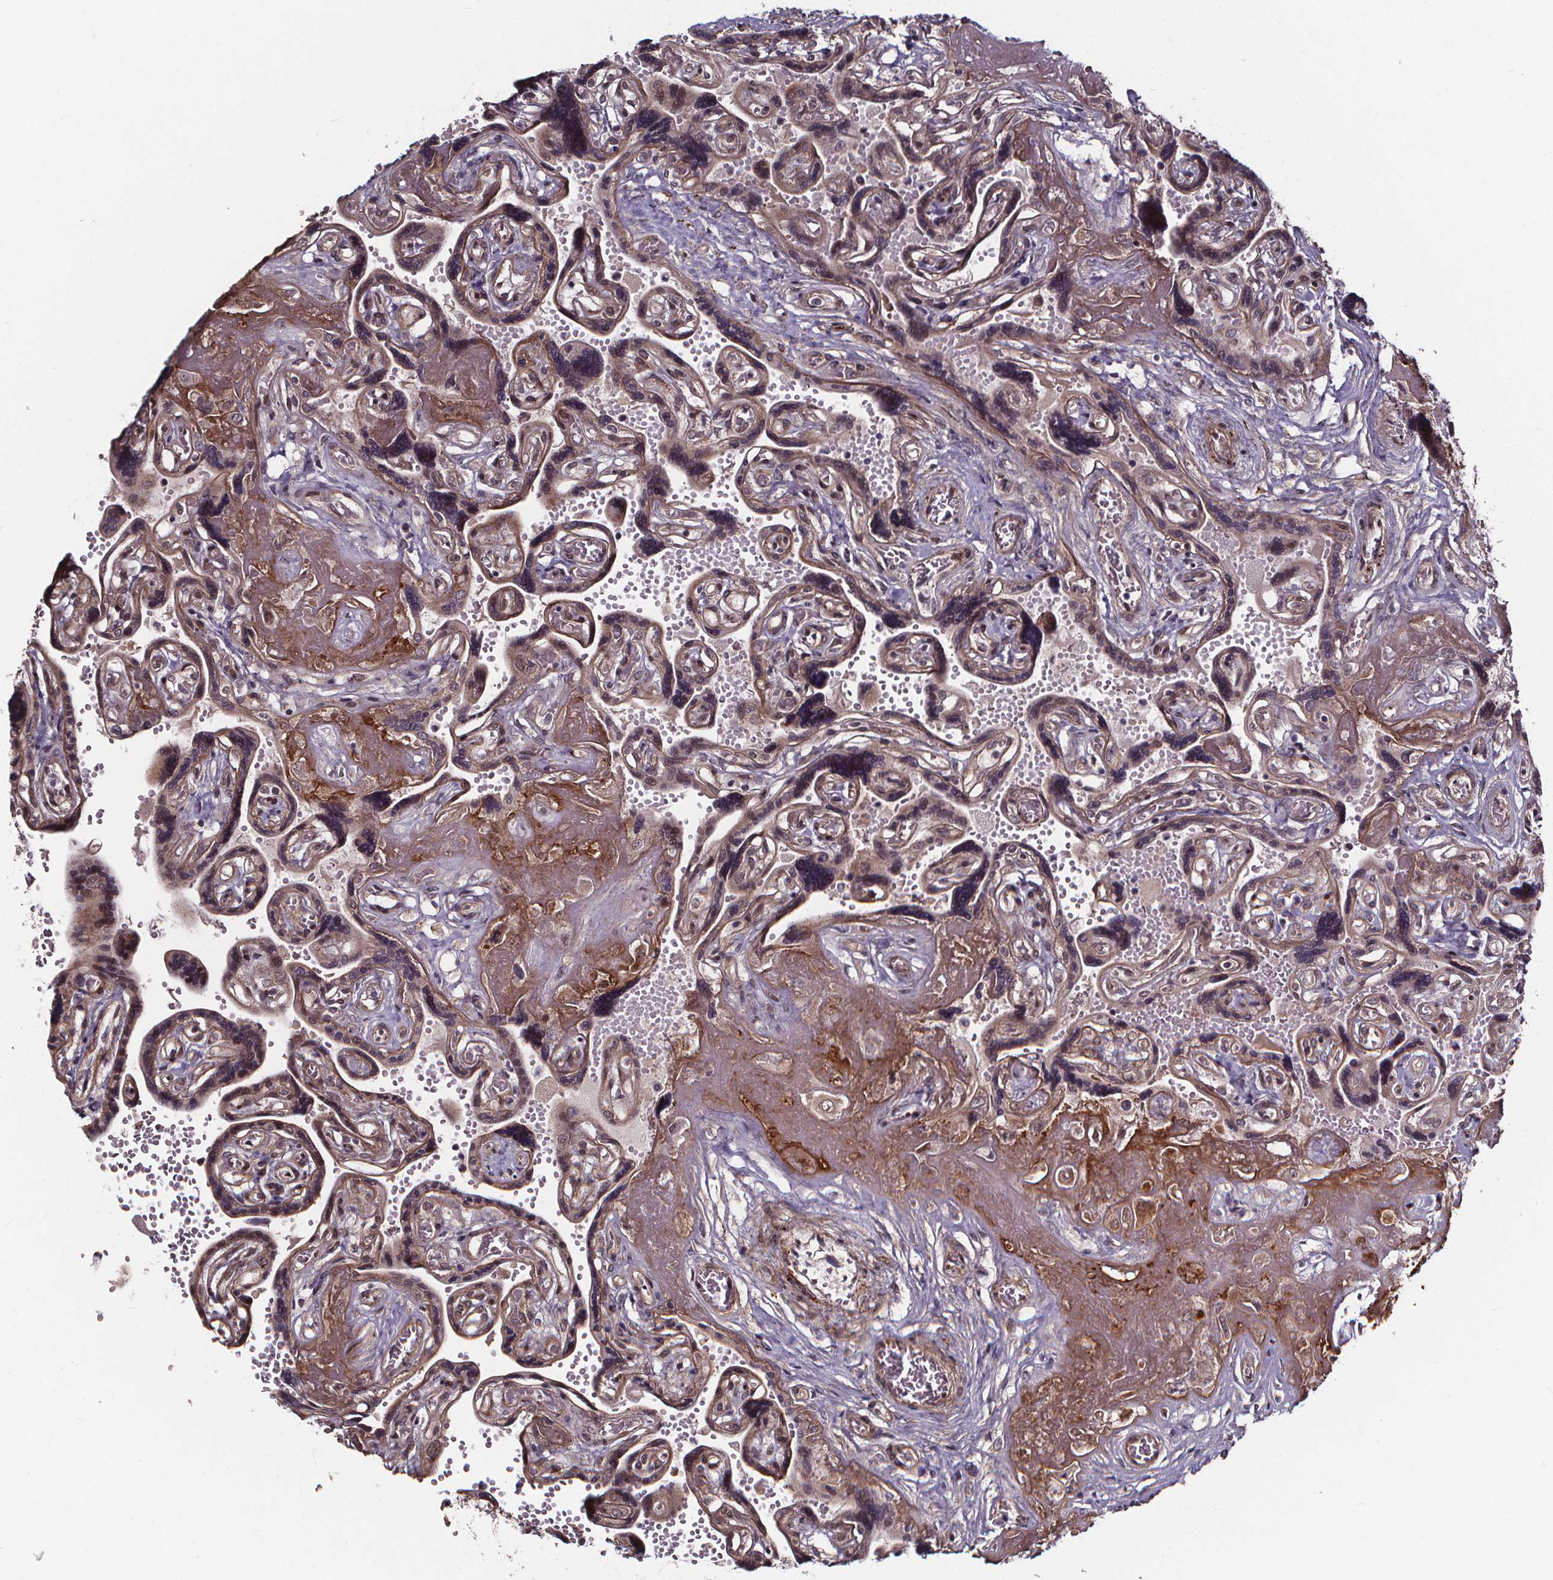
{"staining": {"intensity": "moderate", "quantity": "<25%", "location": "nuclear"}, "tissue": "placenta", "cell_type": "Decidual cells", "image_type": "normal", "snomed": [{"axis": "morphology", "description": "Normal tissue, NOS"}, {"axis": "topography", "description": "Placenta"}], "caption": "Placenta stained with DAB (3,3'-diaminobenzidine) immunohistochemistry (IHC) shows low levels of moderate nuclear positivity in approximately <25% of decidual cells.", "gene": "DDIT3", "patient": {"sex": "female", "age": 32}}